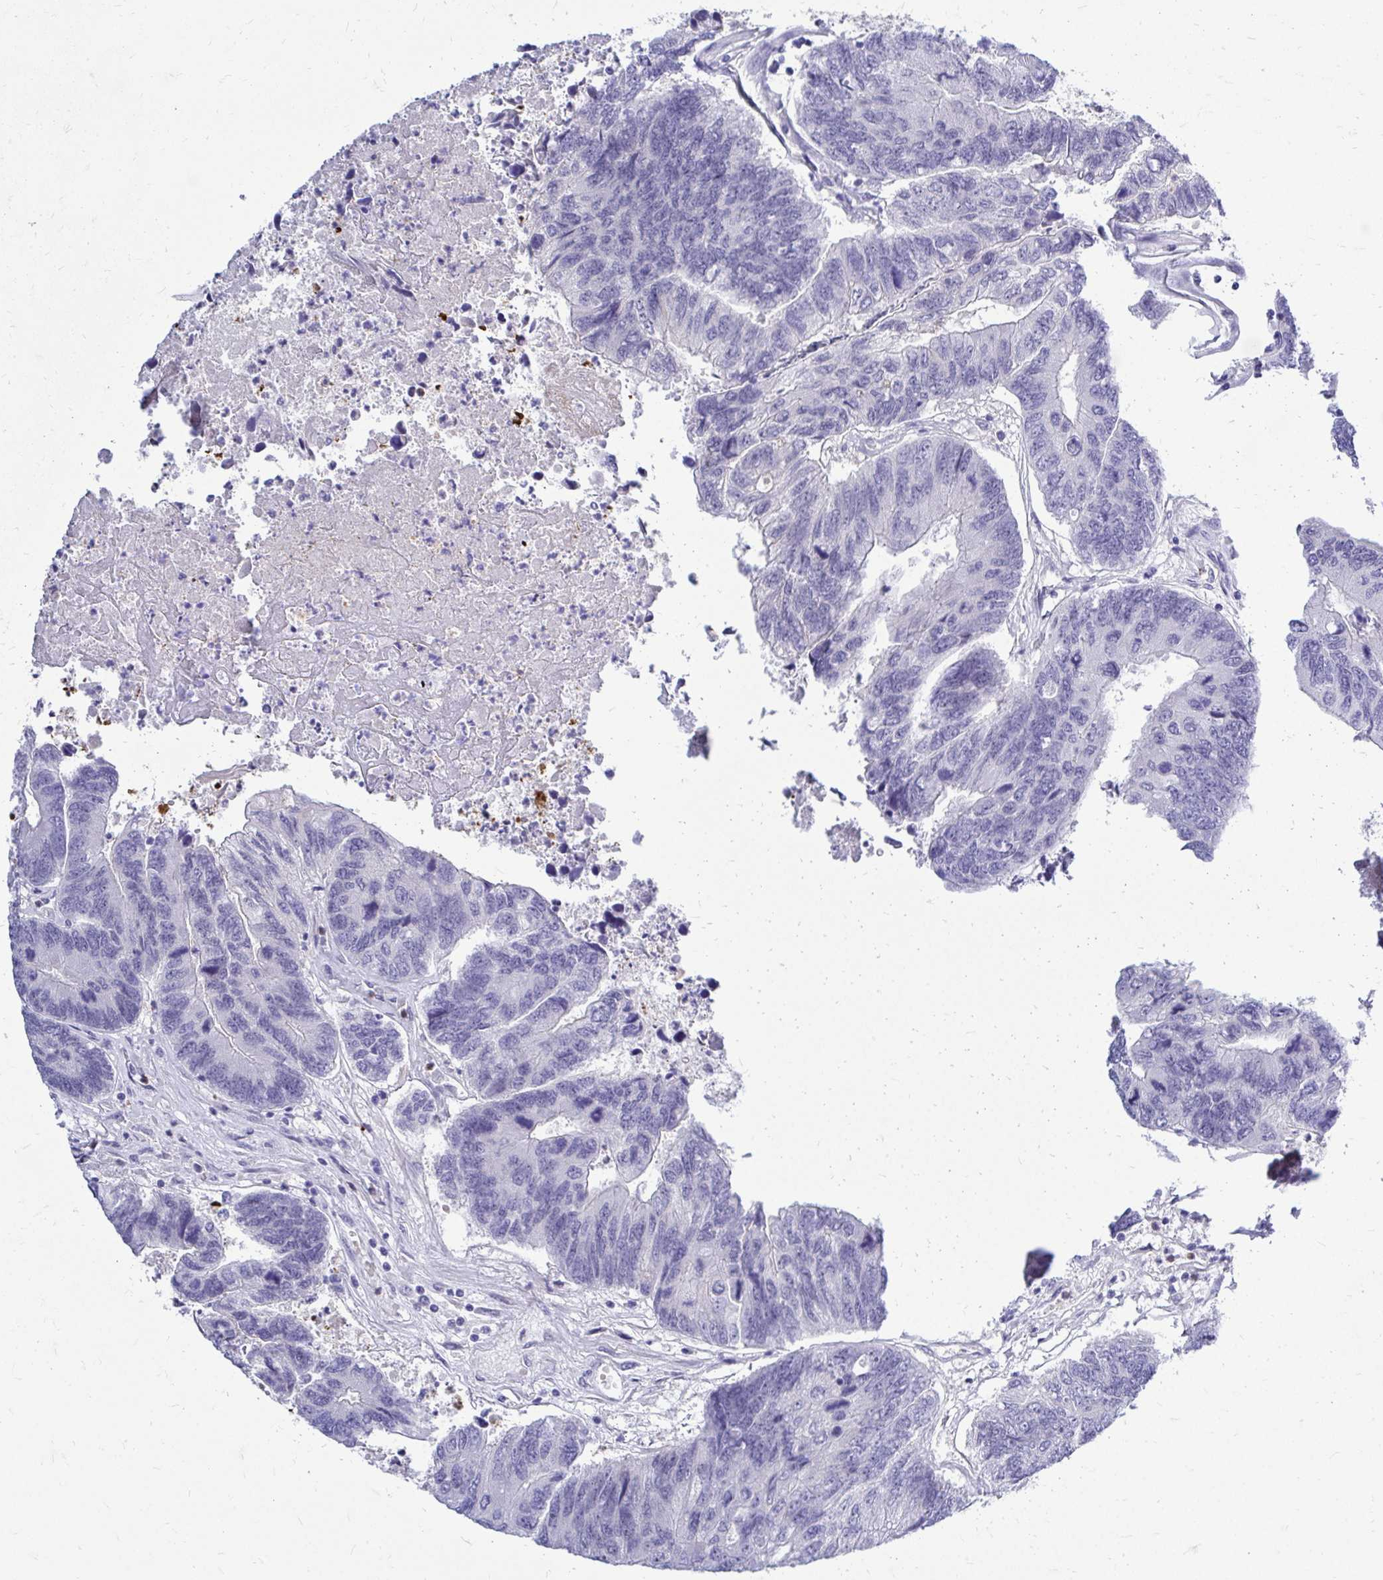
{"staining": {"intensity": "negative", "quantity": "none", "location": "none"}, "tissue": "colorectal cancer", "cell_type": "Tumor cells", "image_type": "cancer", "snomed": [{"axis": "morphology", "description": "Adenocarcinoma, NOS"}, {"axis": "topography", "description": "Colon"}], "caption": "This is a image of immunohistochemistry staining of adenocarcinoma (colorectal), which shows no expression in tumor cells.", "gene": "ZSWIM9", "patient": {"sex": "female", "age": 67}}